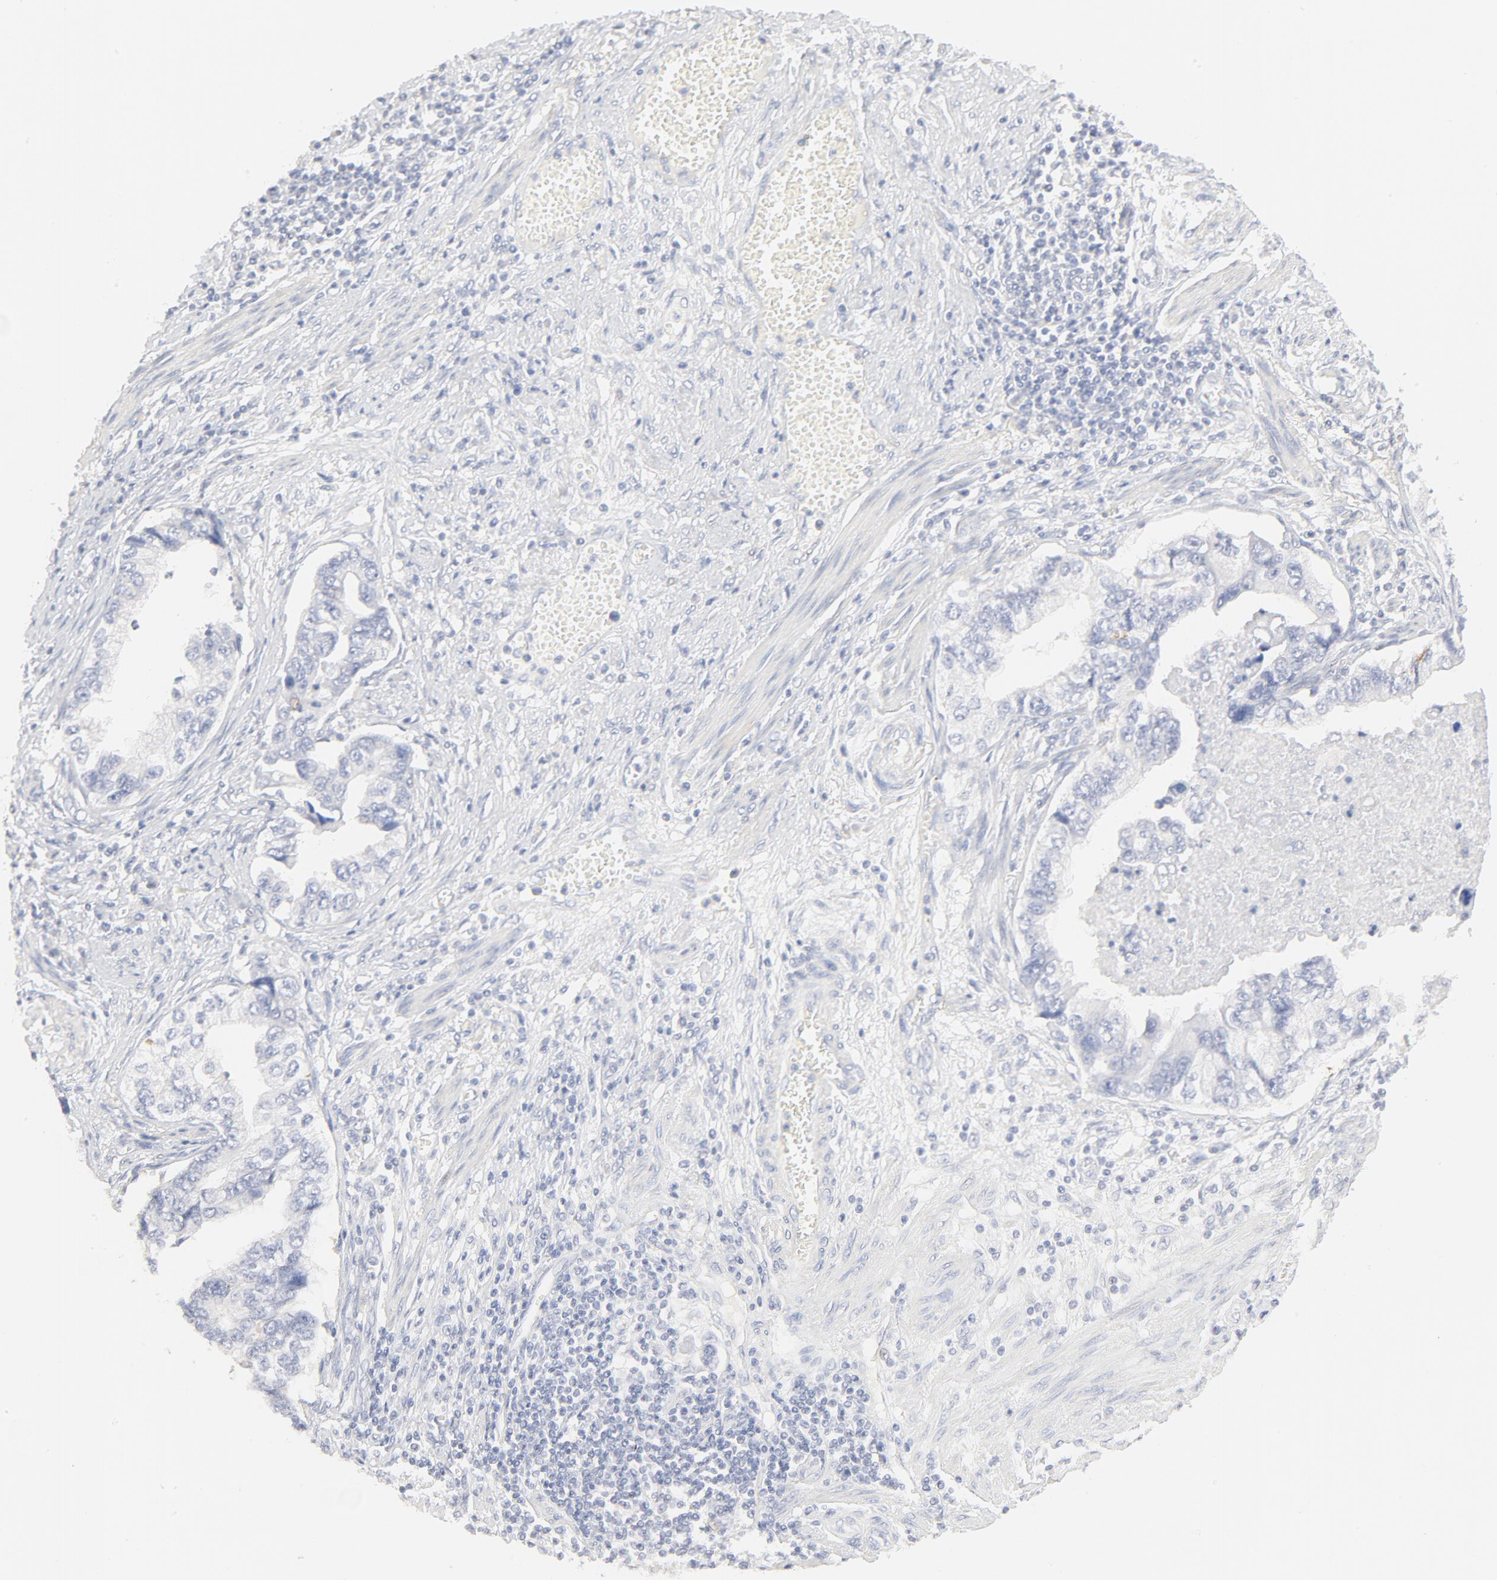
{"staining": {"intensity": "negative", "quantity": "none", "location": "none"}, "tissue": "stomach cancer", "cell_type": "Tumor cells", "image_type": "cancer", "snomed": [{"axis": "morphology", "description": "Adenocarcinoma, NOS"}, {"axis": "topography", "description": "Pancreas"}, {"axis": "topography", "description": "Stomach, upper"}], "caption": "A high-resolution histopathology image shows IHC staining of stomach cancer (adenocarcinoma), which demonstrates no significant expression in tumor cells.", "gene": "FCGBP", "patient": {"sex": "male", "age": 77}}